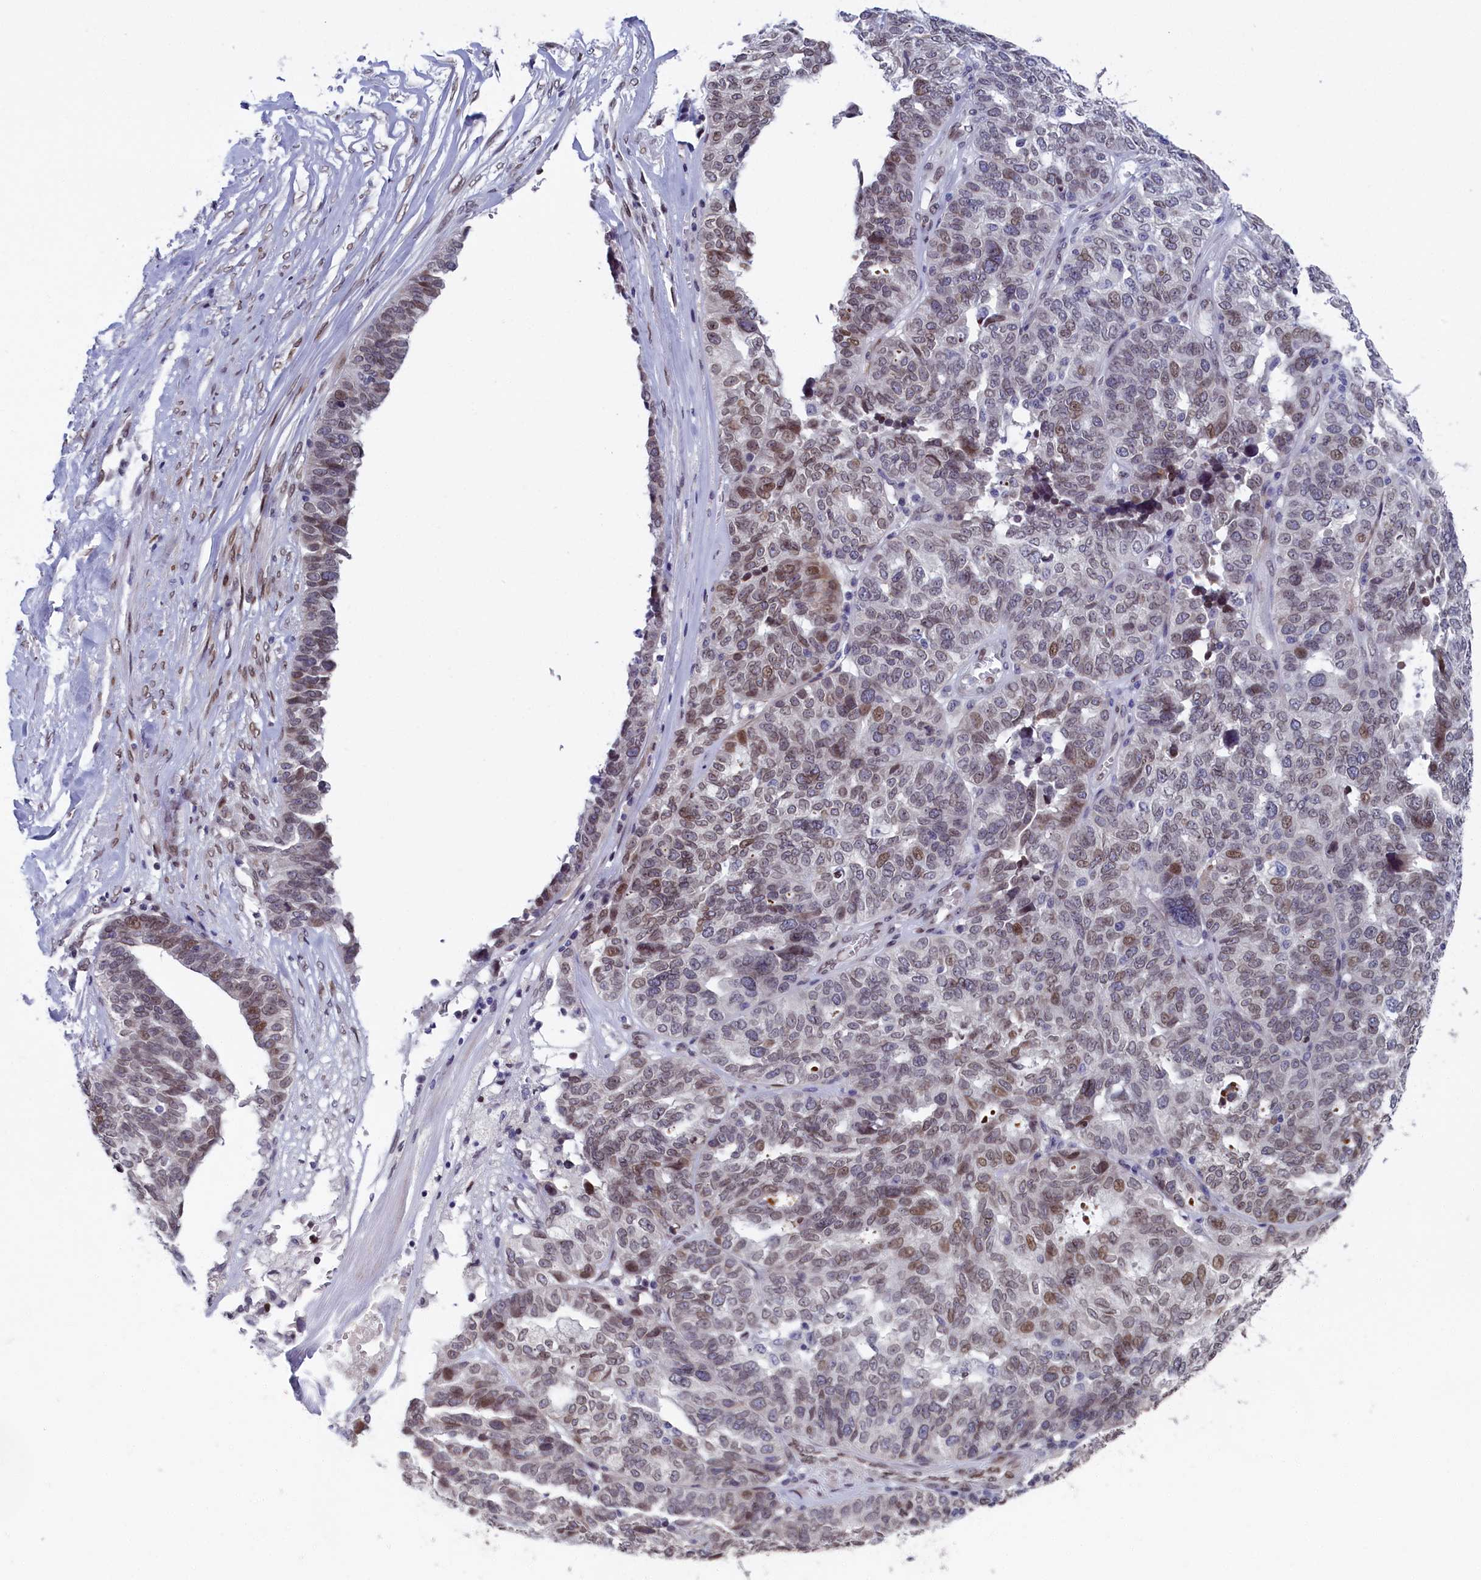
{"staining": {"intensity": "moderate", "quantity": "25%-75%", "location": "nuclear"}, "tissue": "ovarian cancer", "cell_type": "Tumor cells", "image_type": "cancer", "snomed": [{"axis": "morphology", "description": "Cystadenocarcinoma, serous, NOS"}, {"axis": "topography", "description": "Ovary"}], "caption": "Brown immunohistochemical staining in human ovarian serous cystadenocarcinoma shows moderate nuclear staining in approximately 25%-75% of tumor cells. Immunohistochemistry (ihc) stains the protein in brown and the nuclei are stained blue.", "gene": "GPSM1", "patient": {"sex": "female", "age": 59}}